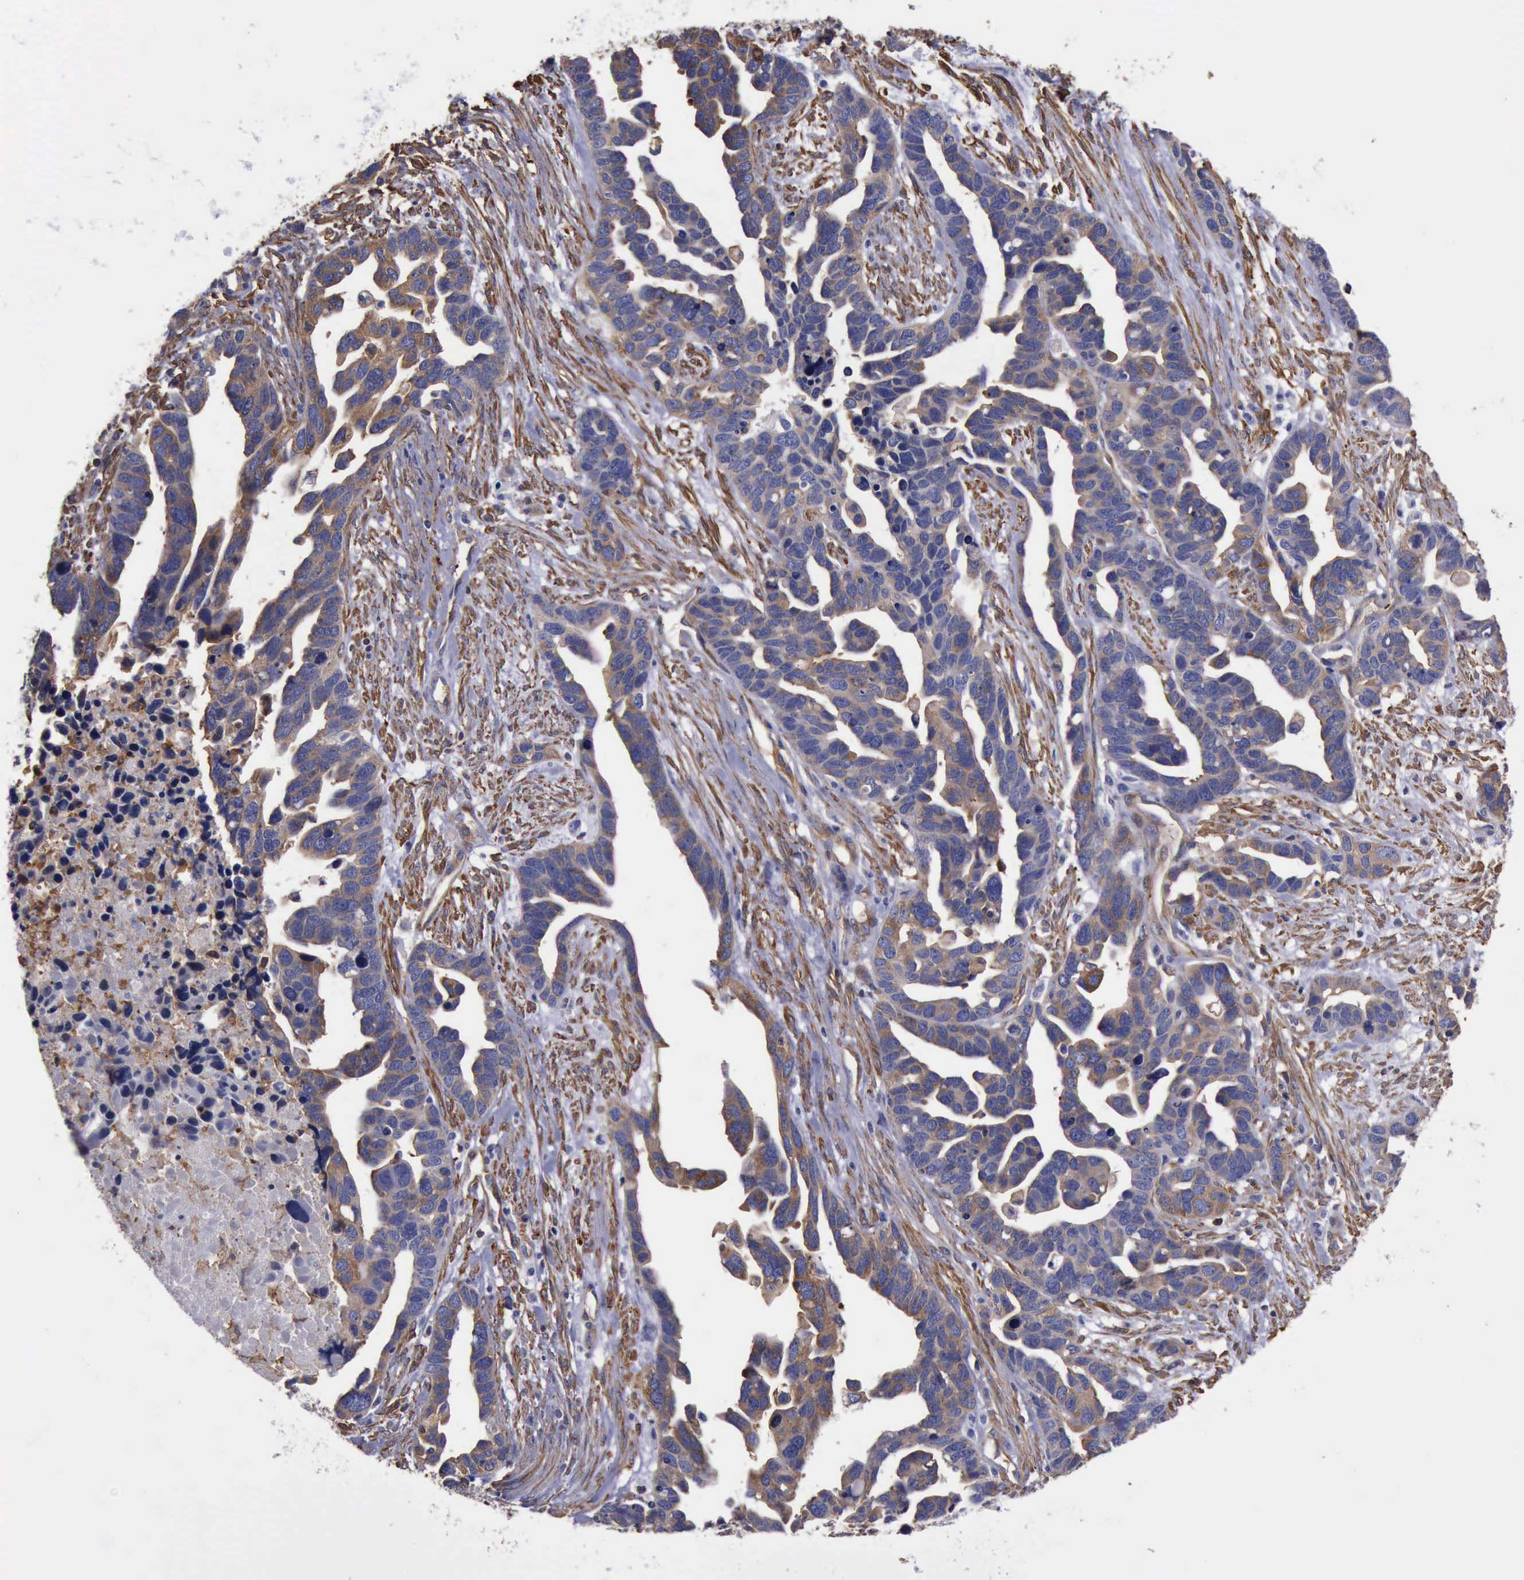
{"staining": {"intensity": "moderate", "quantity": ">75%", "location": "cytoplasmic/membranous"}, "tissue": "ovarian cancer", "cell_type": "Tumor cells", "image_type": "cancer", "snomed": [{"axis": "morphology", "description": "Cystadenocarcinoma, serous, NOS"}, {"axis": "topography", "description": "Ovary"}], "caption": "Approximately >75% of tumor cells in human ovarian cancer show moderate cytoplasmic/membranous protein positivity as visualized by brown immunohistochemical staining.", "gene": "FLNA", "patient": {"sex": "female", "age": 54}}